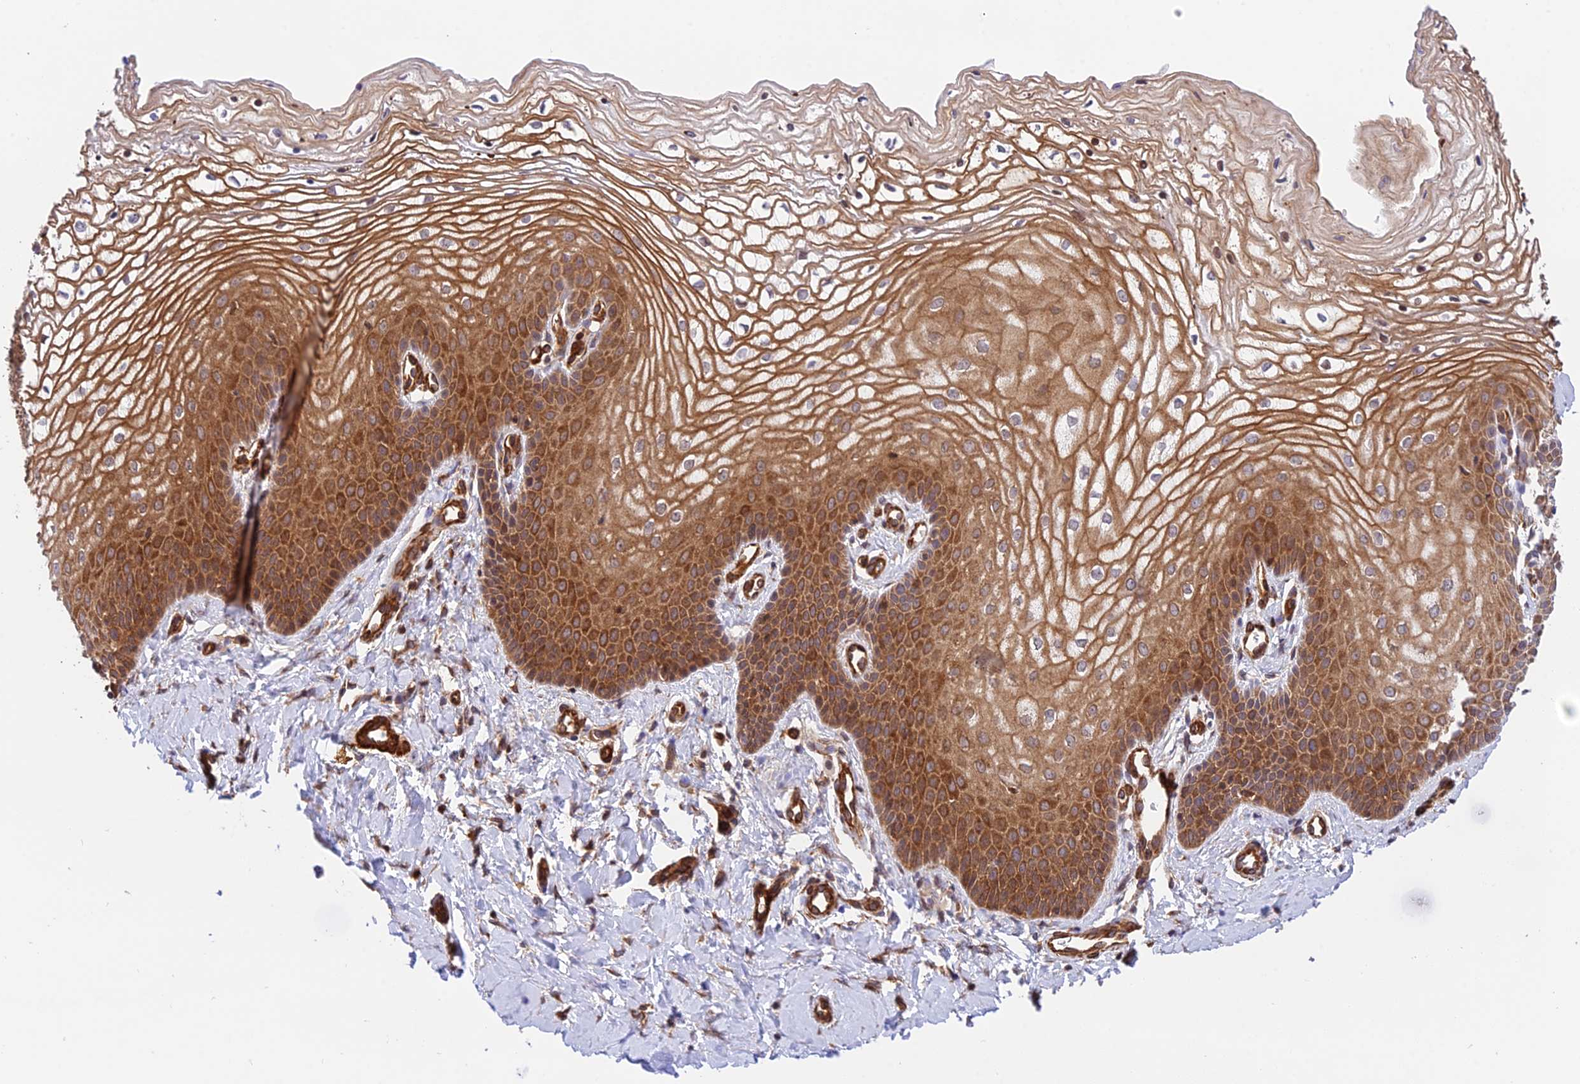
{"staining": {"intensity": "strong", "quantity": ">75%", "location": "cytoplasmic/membranous"}, "tissue": "vagina", "cell_type": "Squamous epithelial cells", "image_type": "normal", "snomed": [{"axis": "morphology", "description": "Normal tissue, NOS"}, {"axis": "topography", "description": "Vagina"}, {"axis": "topography", "description": "Cervix"}], "caption": "High-power microscopy captured an immunohistochemistry (IHC) histopathology image of benign vagina, revealing strong cytoplasmic/membranous positivity in about >75% of squamous epithelial cells. (brown staining indicates protein expression, while blue staining denotes nuclei).", "gene": "EVI5L", "patient": {"sex": "female", "age": 40}}